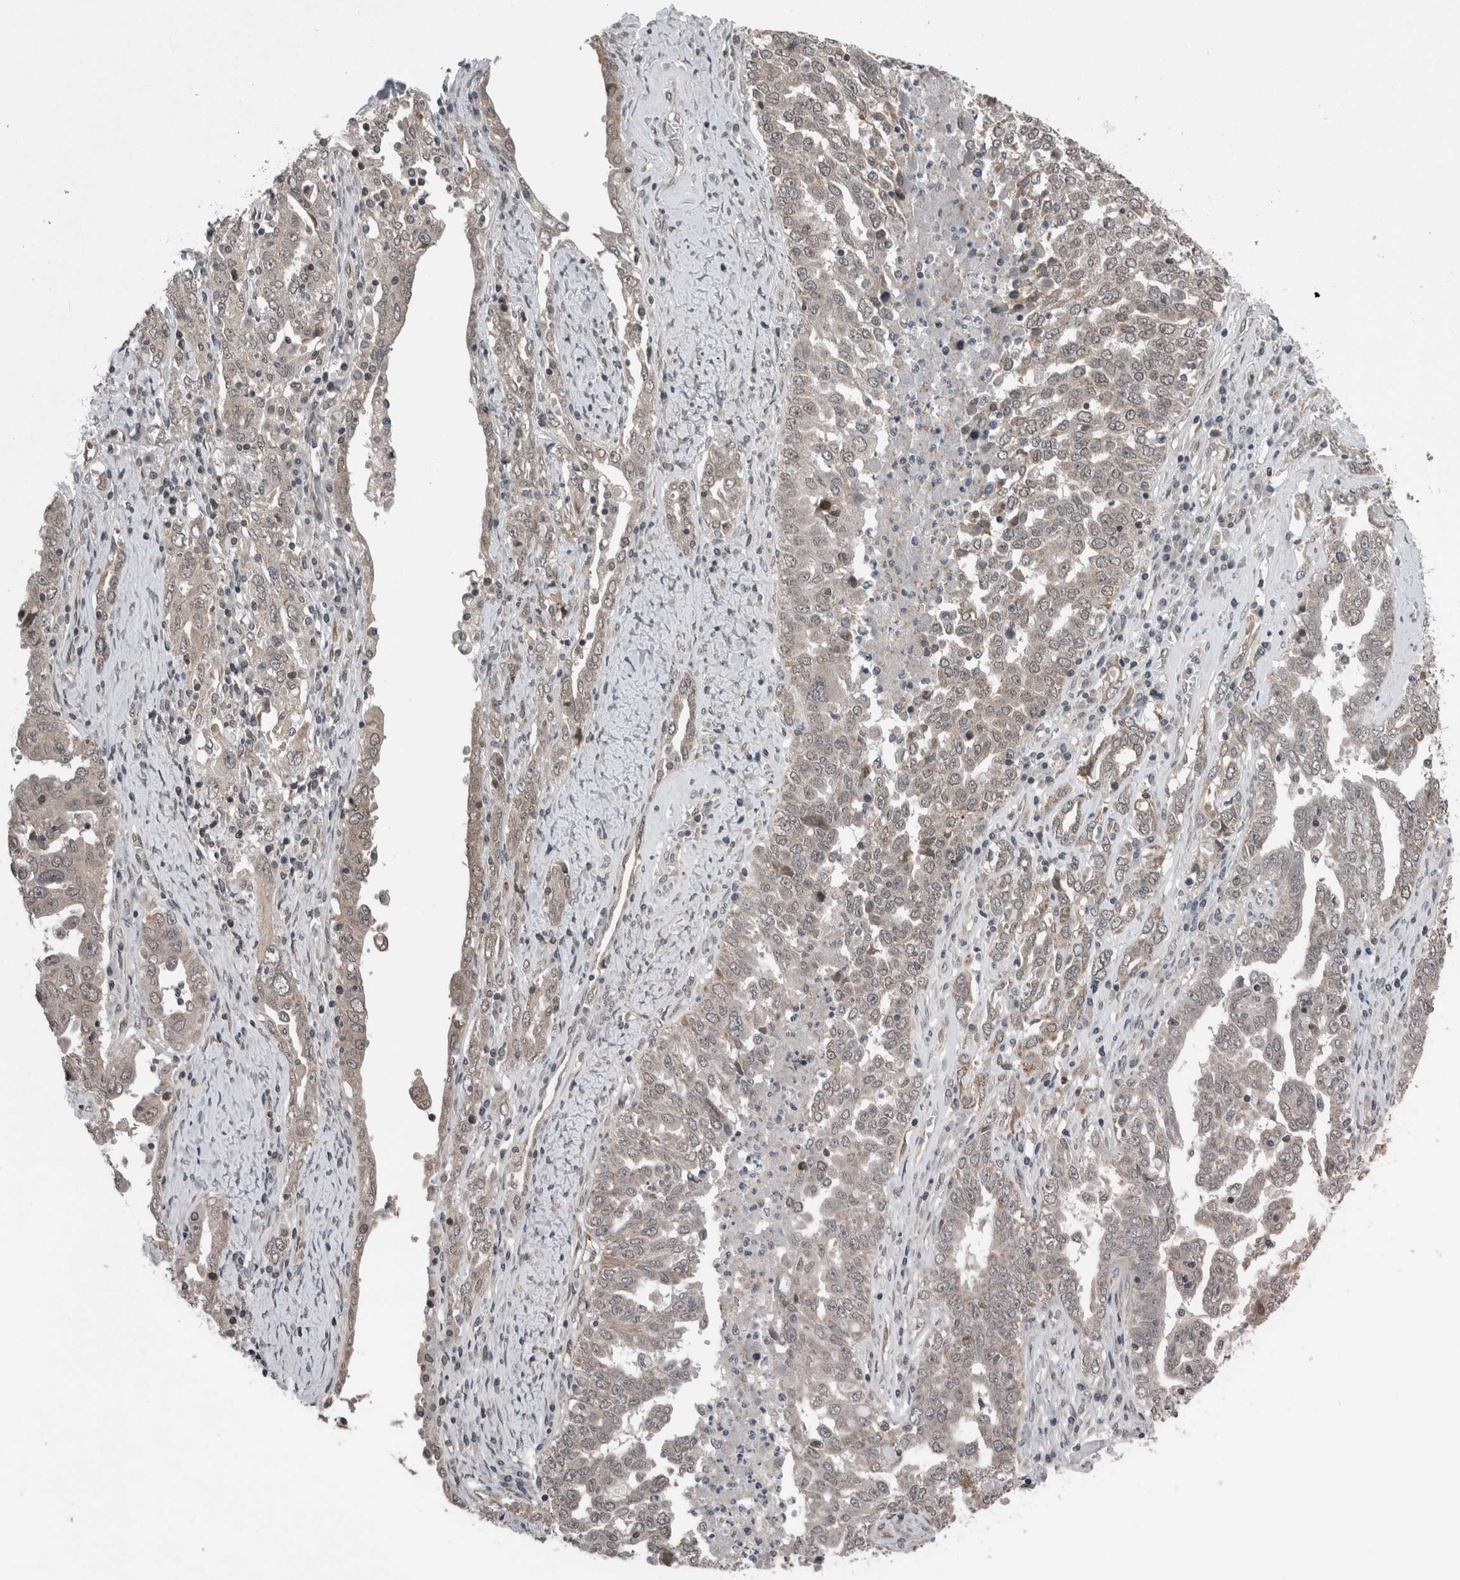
{"staining": {"intensity": "weak", "quantity": "<25%", "location": "cytoplasmic/membranous"}, "tissue": "ovarian cancer", "cell_type": "Tumor cells", "image_type": "cancer", "snomed": [{"axis": "morphology", "description": "Carcinoma, endometroid"}, {"axis": "topography", "description": "Ovary"}], "caption": "Protein analysis of endometroid carcinoma (ovarian) displays no significant staining in tumor cells.", "gene": "ENY2", "patient": {"sex": "female", "age": 62}}